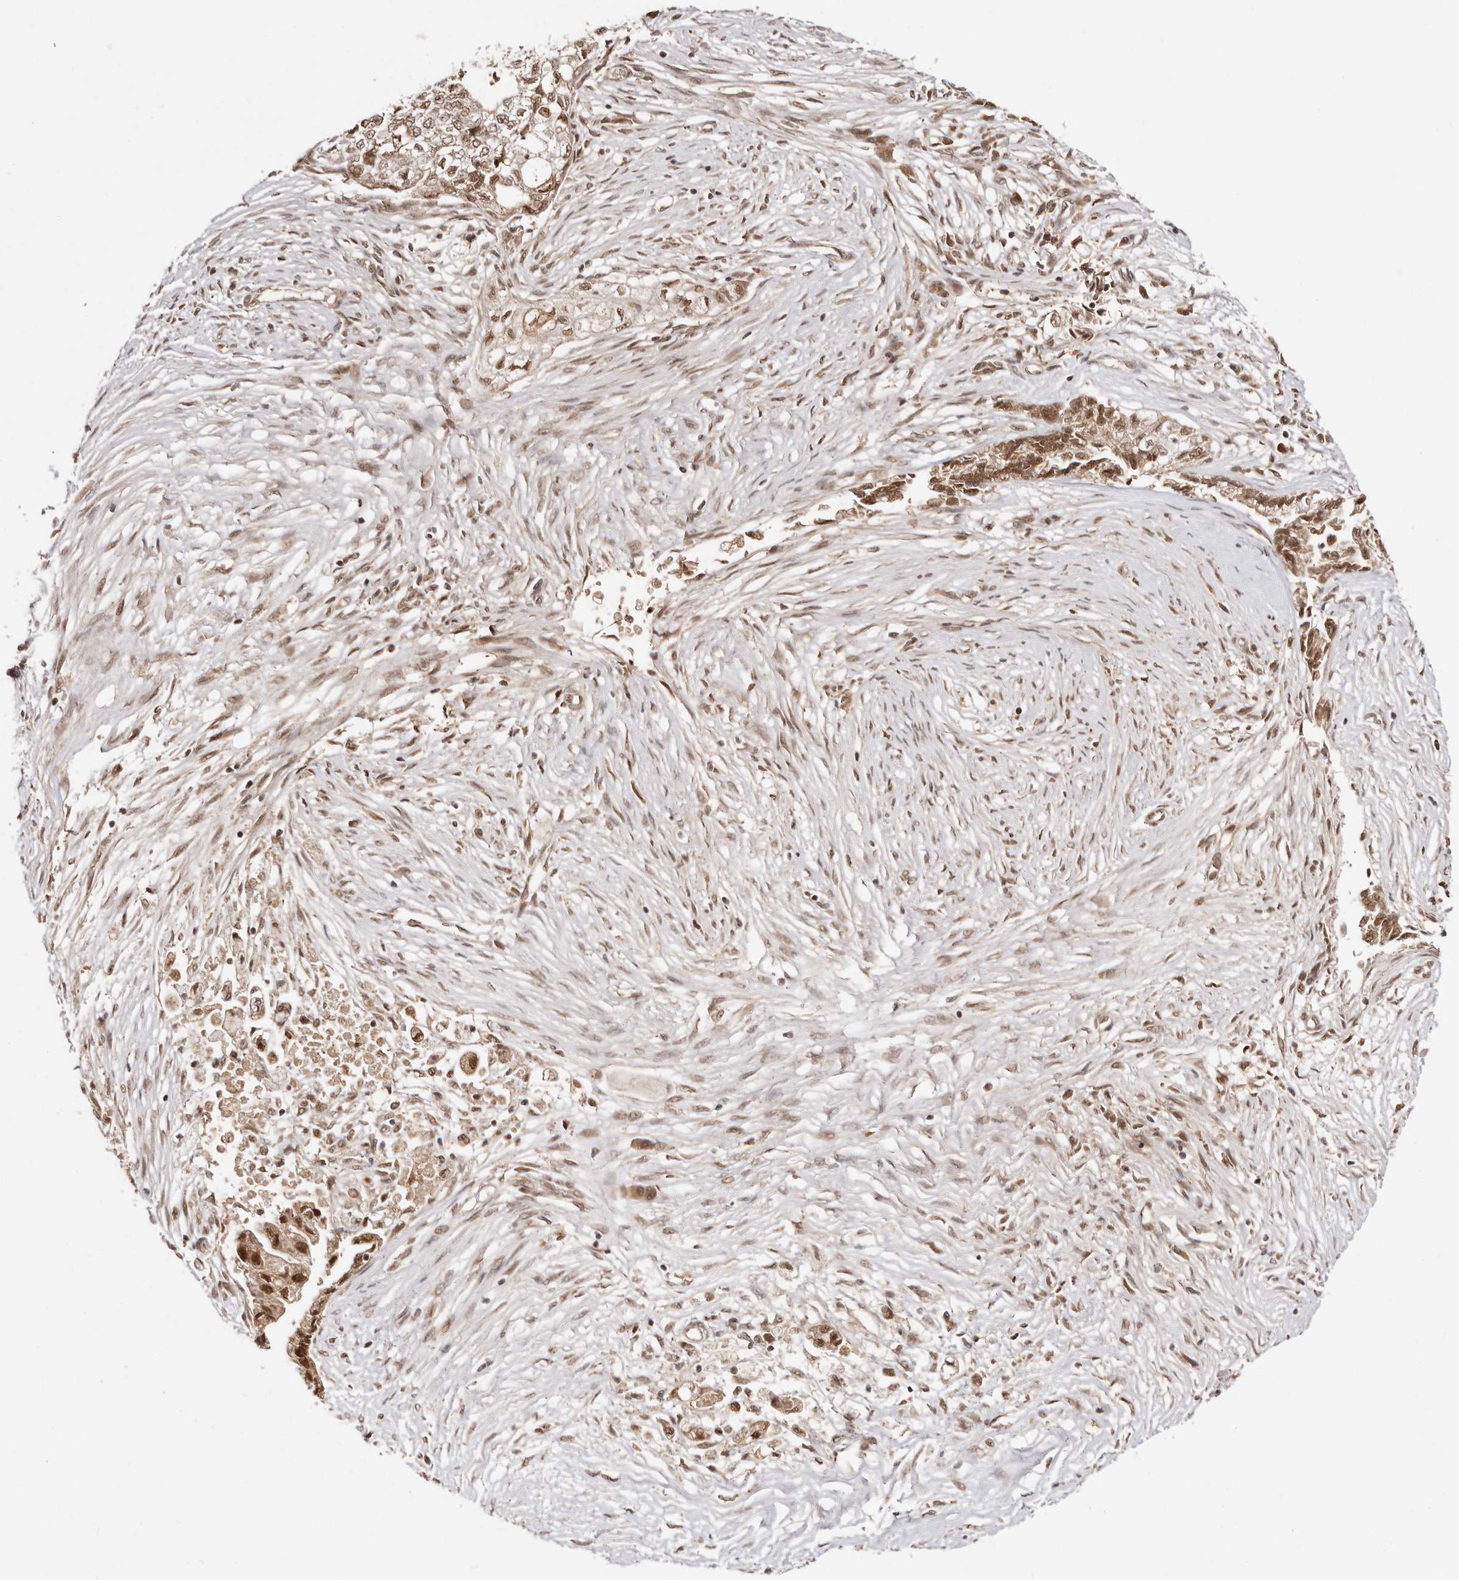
{"staining": {"intensity": "moderate", "quantity": ">75%", "location": "cytoplasmic/membranous,nuclear"}, "tissue": "pancreatic cancer", "cell_type": "Tumor cells", "image_type": "cancer", "snomed": [{"axis": "morphology", "description": "Adenocarcinoma, NOS"}, {"axis": "topography", "description": "Pancreas"}], "caption": "Pancreatic cancer (adenocarcinoma) stained with a brown dye demonstrates moderate cytoplasmic/membranous and nuclear positive expression in approximately >75% of tumor cells.", "gene": "MED8", "patient": {"sex": "male", "age": 72}}